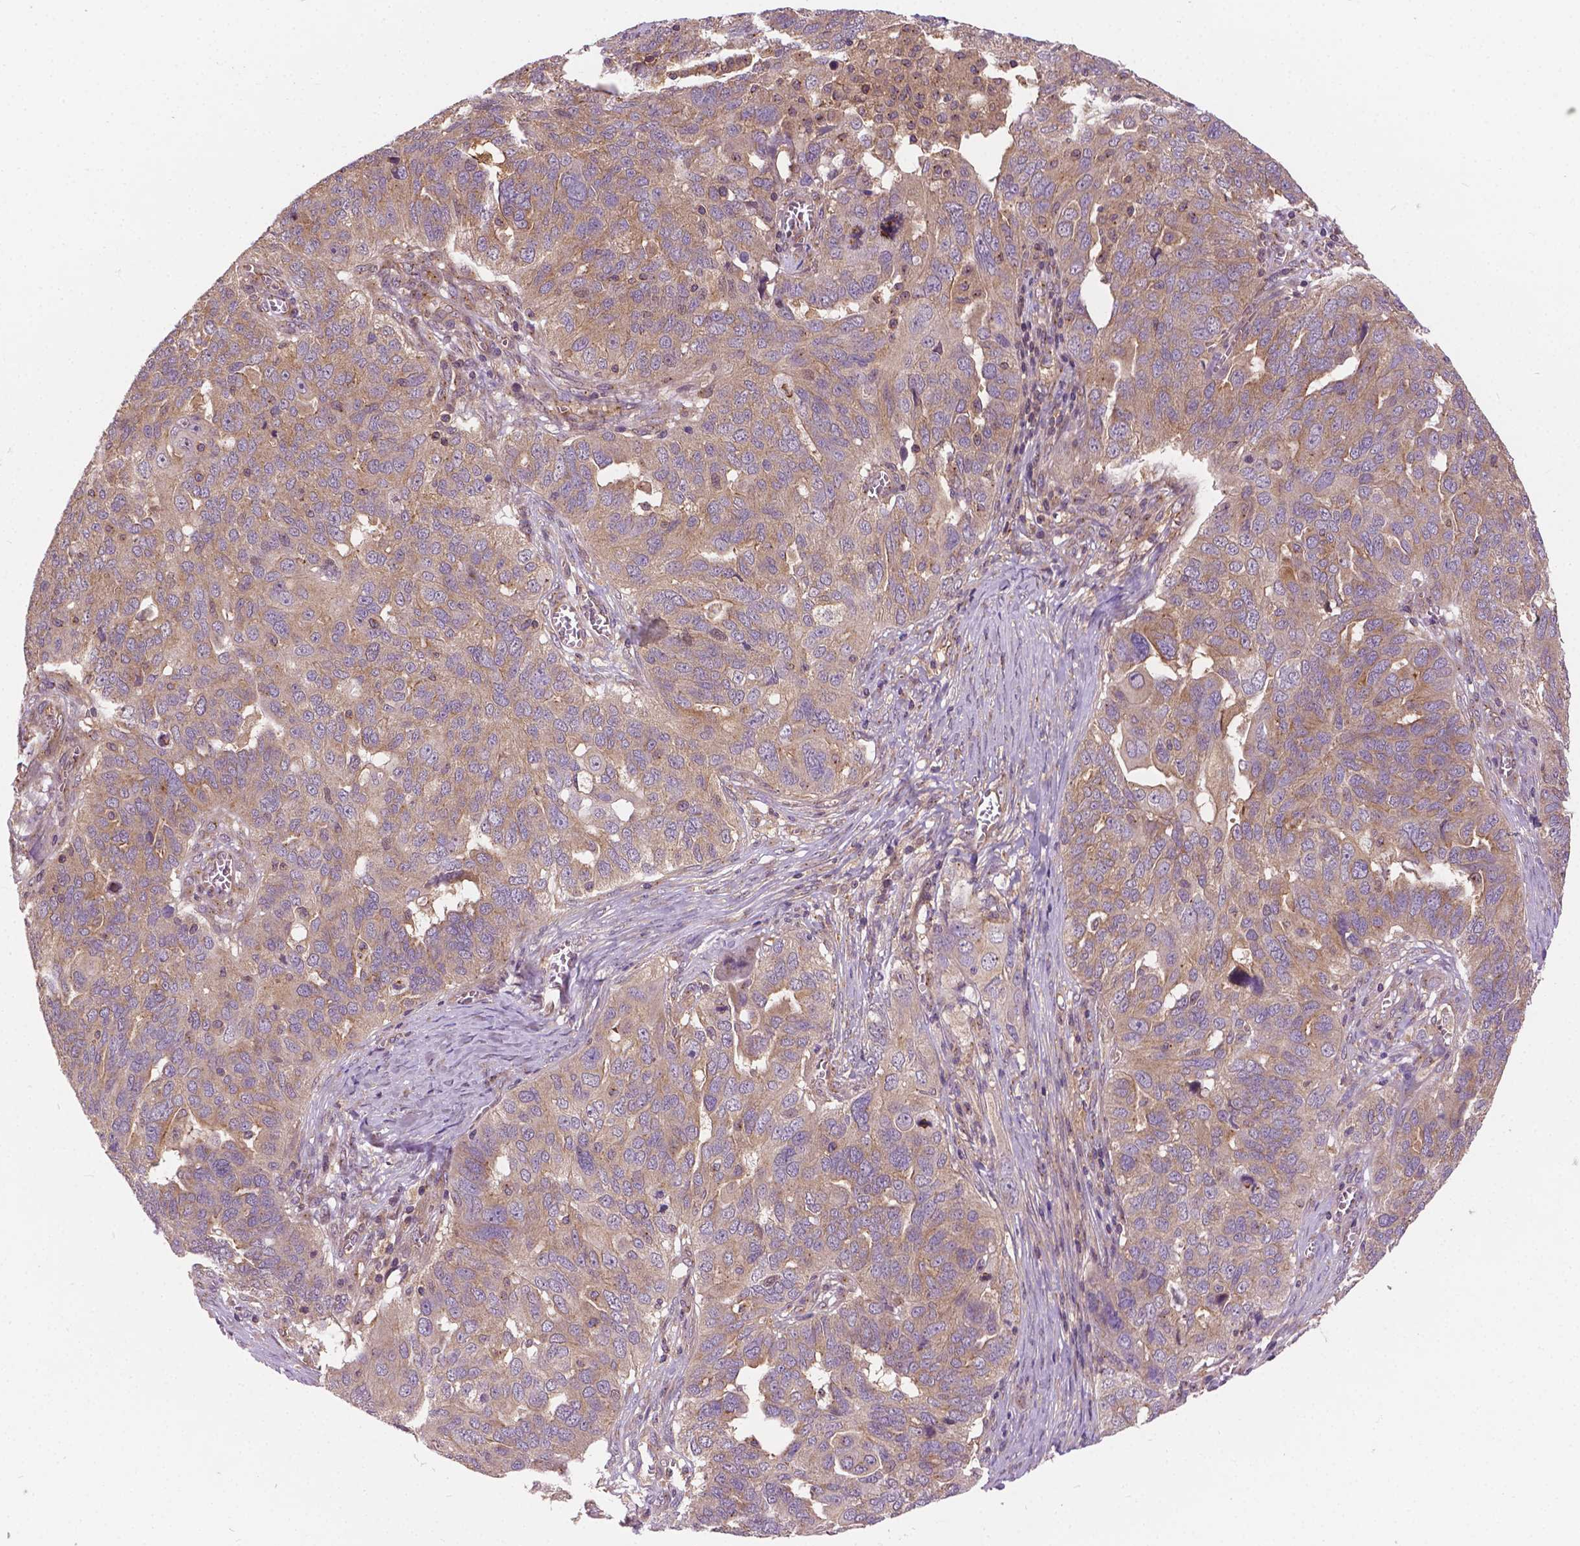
{"staining": {"intensity": "weak", "quantity": ">75%", "location": "cytoplasmic/membranous"}, "tissue": "ovarian cancer", "cell_type": "Tumor cells", "image_type": "cancer", "snomed": [{"axis": "morphology", "description": "Carcinoma, endometroid"}, {"axis": "topography", "description": "Soft tissue"}, {"axis": "topography", "description": "Ovary"}], "caption": "Immunohistochemistry photomicrograph of ovarian endometroid carcinoma stained for a protein (brown), which reveals low levels of weak cytoplasmic/membranous expression in approximately >75% of tumor cells.", "gene": "MZT1", "patient": {"sex": "female", "age": 52}}